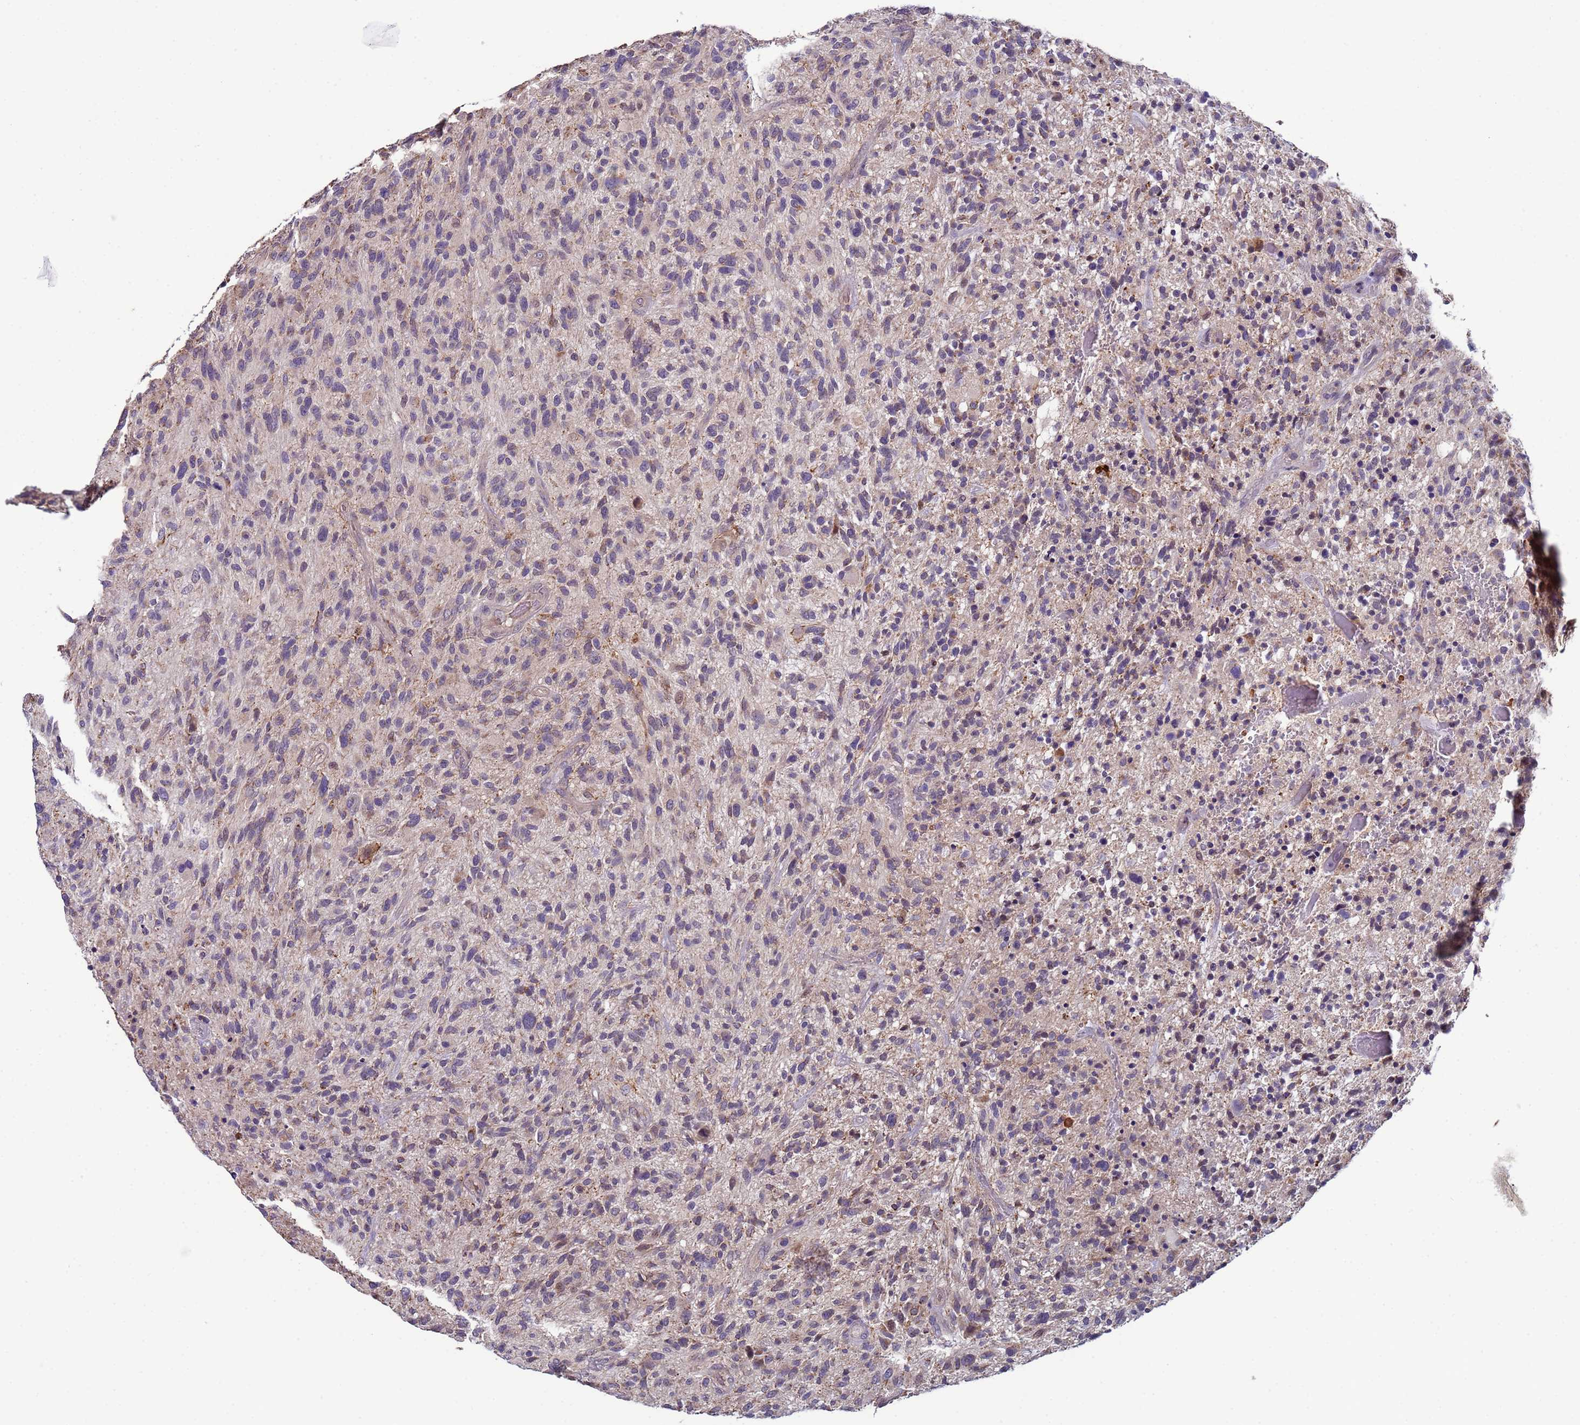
{"staining": {"intensity": "weak", "quantity": "25%-75%", "location": "cytoplasmic/membranous"}, "tissue": "glioma", "cell_type": "Tumor cells", "image_type": "cancer", "snomed": [{"axis": "morphology", "description": "Glioma, malignant, High grade"}, {"axis": "topography", "description": "Brain"}], "caption": "Human glioma stained with a brown dye displays weak cytoplasmic/membranous positive positivity in approximately 25%-75% of tumor cells.", "gene": "CLHC1", "patient": {"sex": "male", "age": 47}}